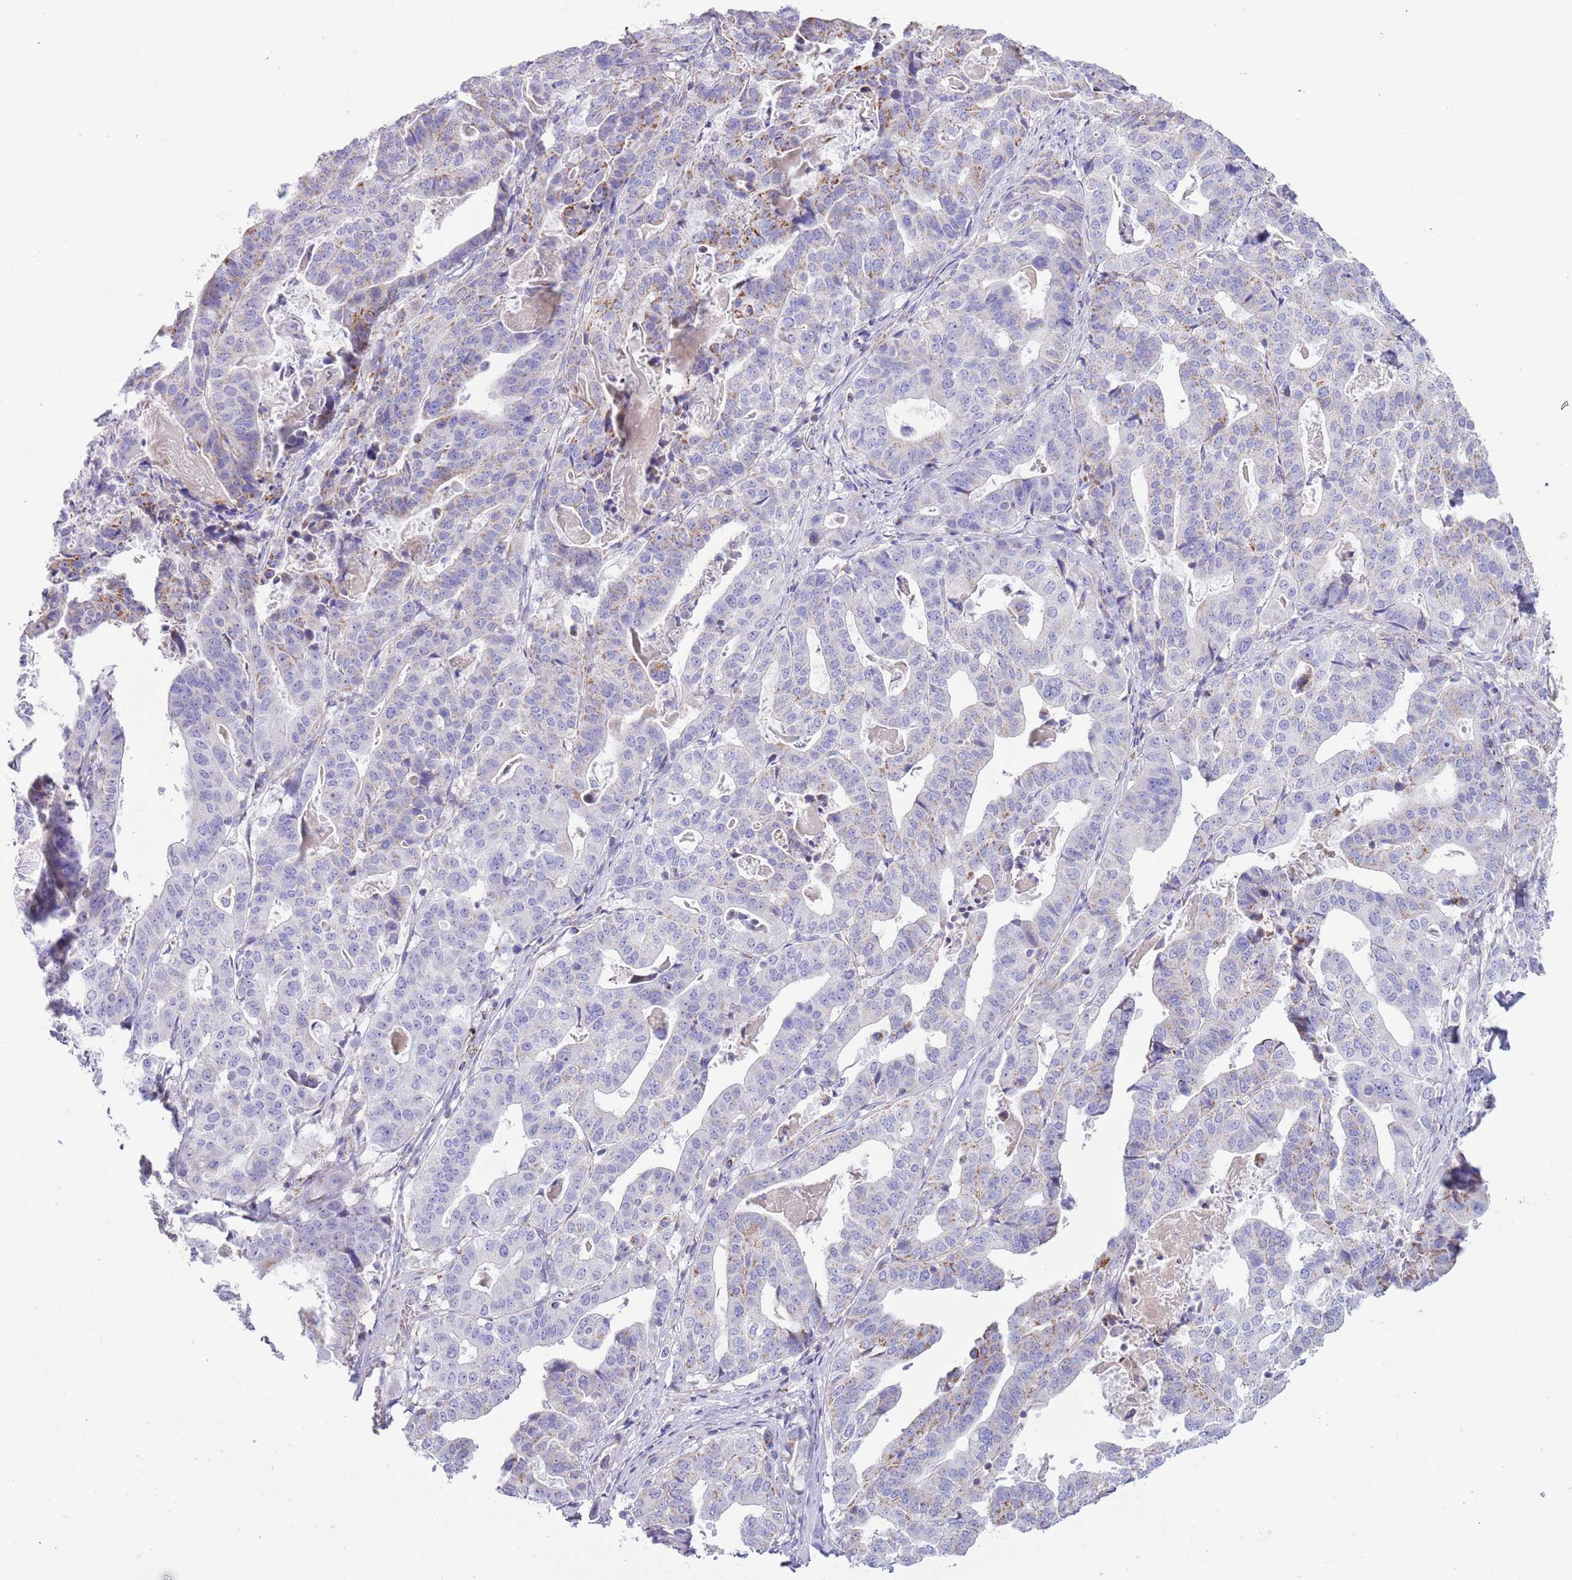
{"staining": {"intensity": "moderate", "quantity": "<25%", "location": "cytoplasmic/membranous"}, "tissue": "stomach cancer", "cell_type": "Tumor cells", "image_type": "cancer", "snomed": [{"axis": "morphology", "description": "Adenocarcinoma, NOS"}, {"axis": "topography", "description": "Stomach"}], "caption": "Stomach cancer stained with IHC reveals moderate cytoplasmic/membranous positivity in approximately <25% of tumor cells. Nuclei are stained in blue.", "gene": "ATP6V1B1", "patient": {"sex": "male", "age": 48}}